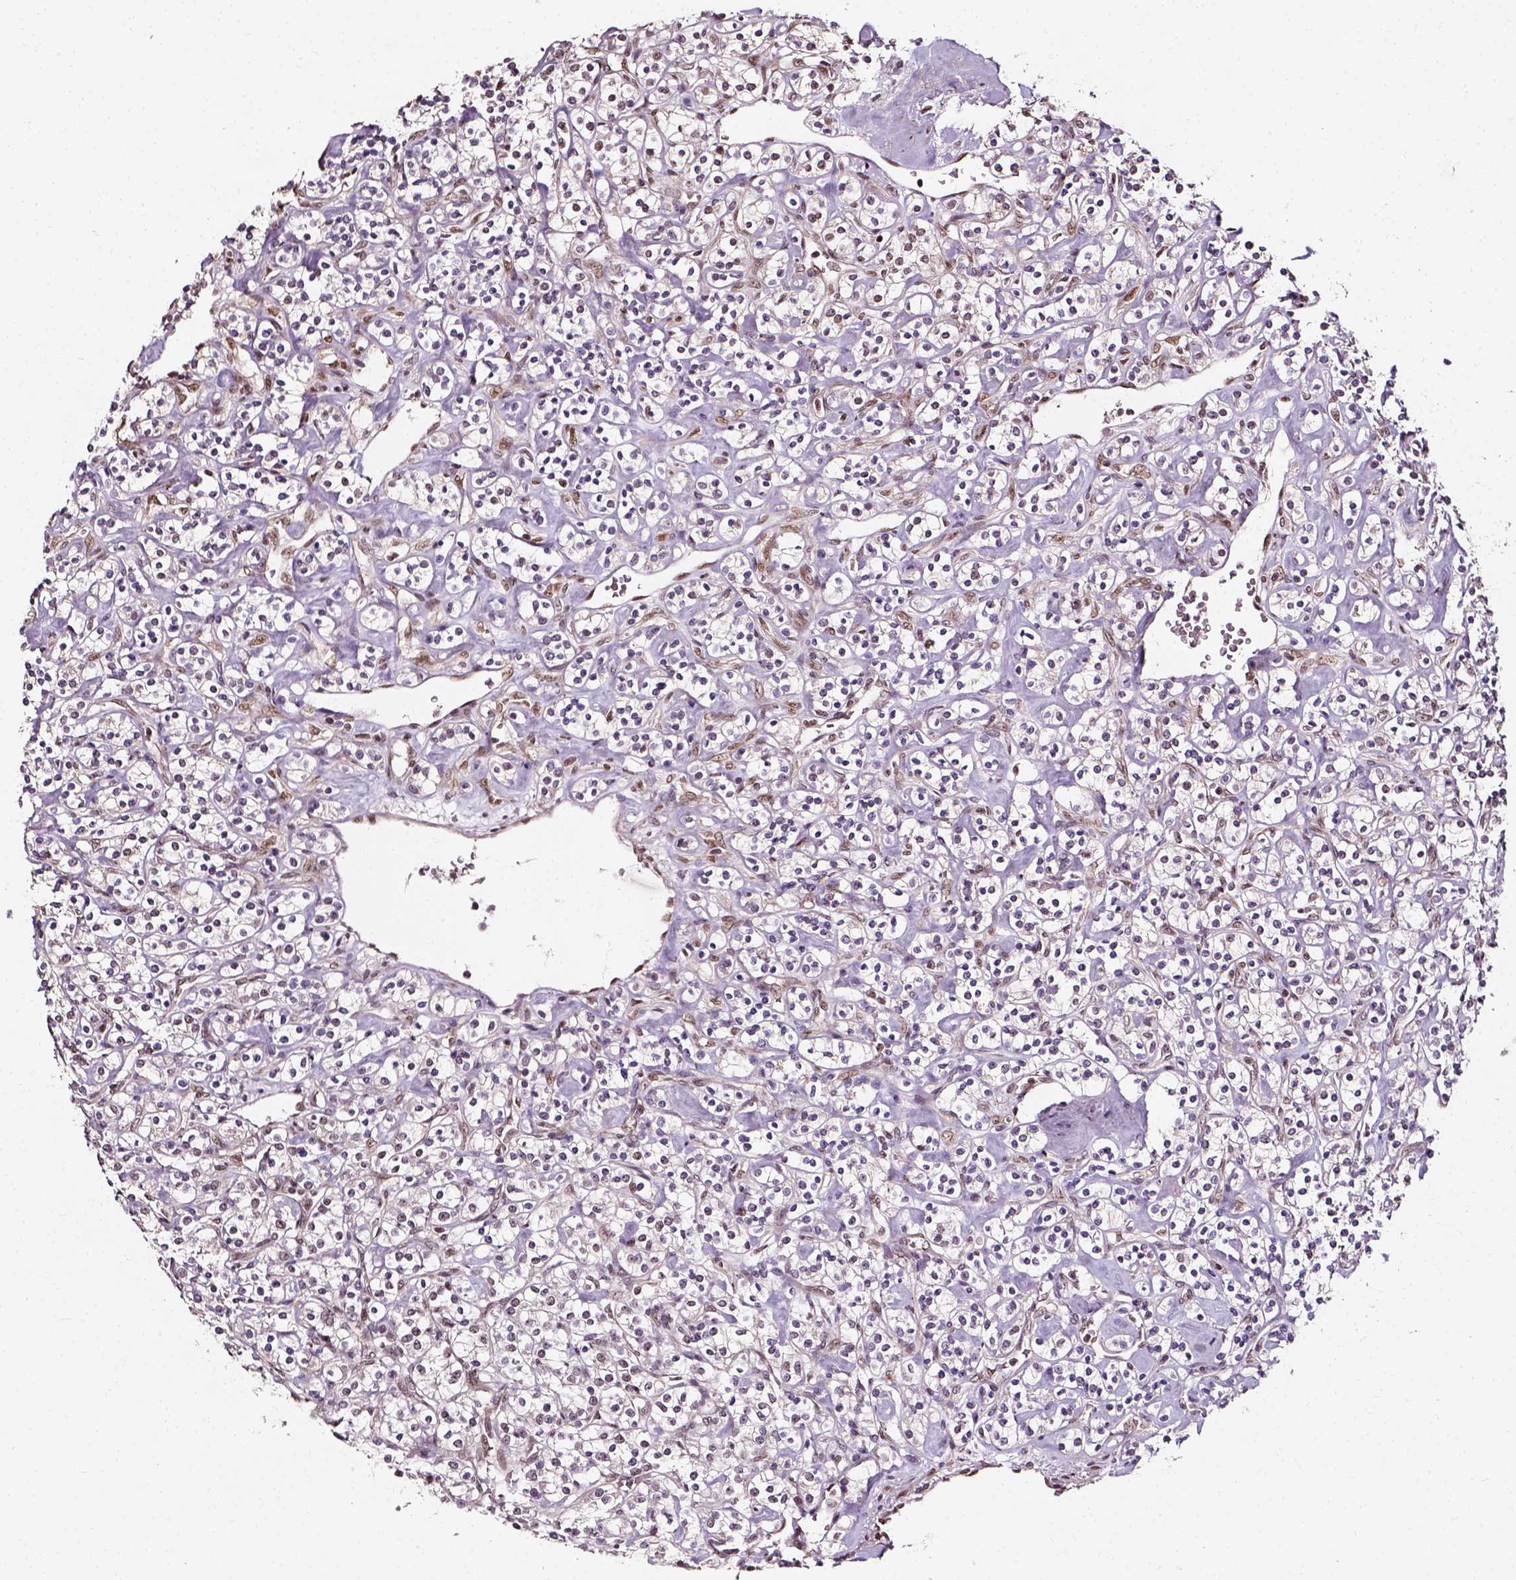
{"staining": {"intensity": "moderate", "quantity": "<25%", "location": "nuclear"}, "tissue": "renal cancer", "cell_type": "Tumor cells", "image_type": "cancer", "snomed": [{"axis": "morphology", "description": "Adenocarcinoma, NOS"}, {"axis": "topography", "description": "Kidney"}], "caption": "This is an image of IHC staining of renal adenocarcinoma, which shows moderate positivity in the nuclear of tumor cells.", "gene": "NACC1", "patient": {"sex": "male", "age": 77}}